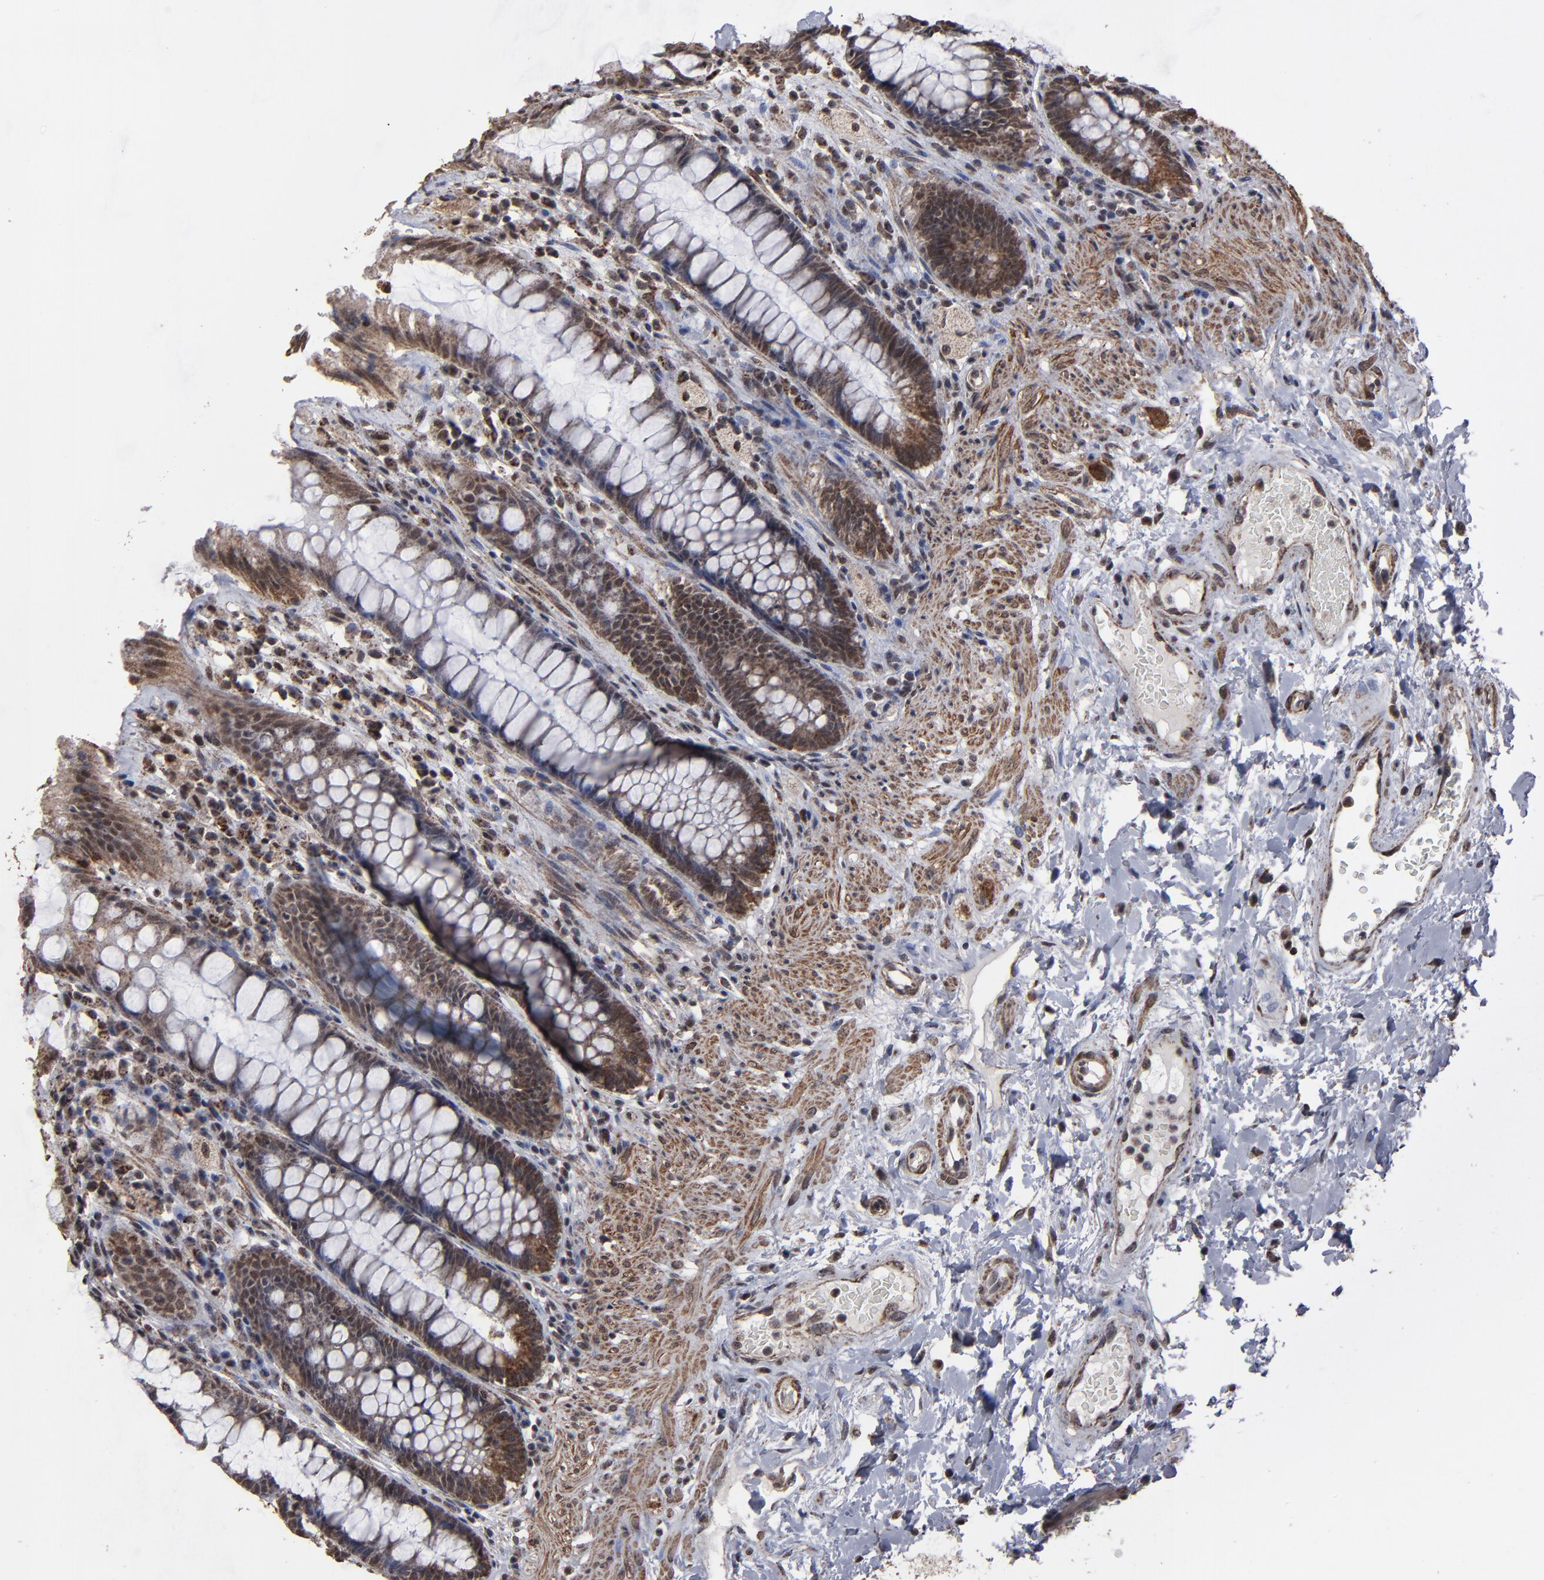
{"staining": {"intensity": "moderate", "quantity": ">75%", "location": "cytoplasmic/membranous"}, "tissue": "rectum", "cell_type": "Glandular cells", "image_type": "normal", "snomed": [{"axis": "morphology", "description": "Normal tissue, NOS"}, {"axis": "topography", "description": "Rectum"}], "caption": "The photomicrograph demonstrates a brown stain indicating the presence of a protein in the cytoplasmic/membranous of glandular cells in rectum.", "gene": "BNIP3", "patient": {"sex": "female", "age": 46}}